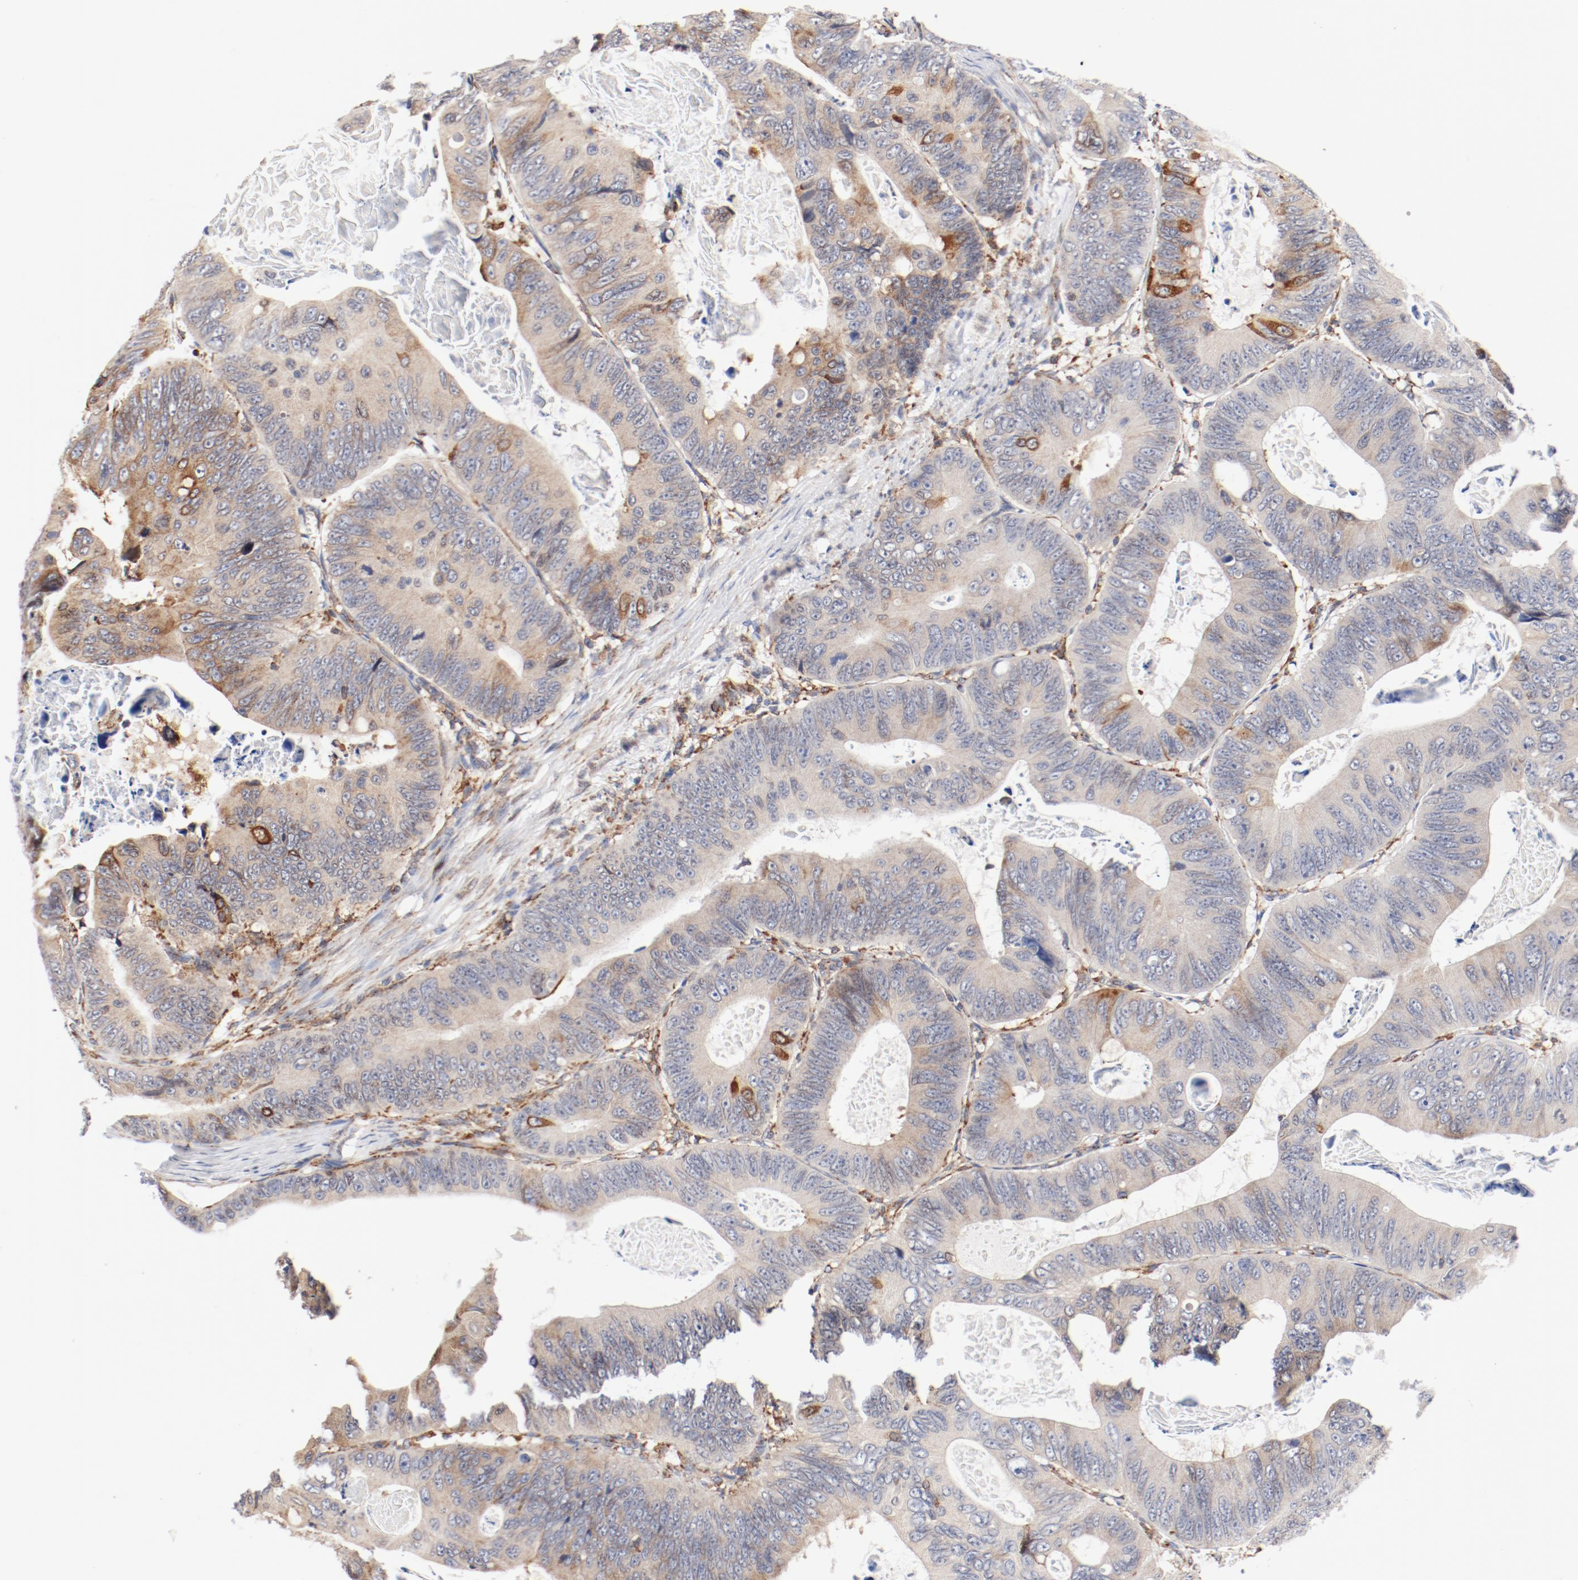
{"staining": {"intensity": "moderate", "quantity": "25%-75%", "location": "cytoplasmic/membranous"}, "tissue": "colorectal cancer", "cell_type": "Tumor cells", "image_type": "cancer", "snomed": [{"axis": "morphology", "description": "Adenocarcinoma, NOS"}, {"axis": "topography", "description": "Colon"}], "caption": "Human adenocarcinoma (colorectal) stained for a protein (brown) shows moderate cytoplasmic/membranous positive positivity in approximately 25%-75% of tumor cells.", "gene": "PDPK1", "patient": {"sex": "female", "age": 55}}